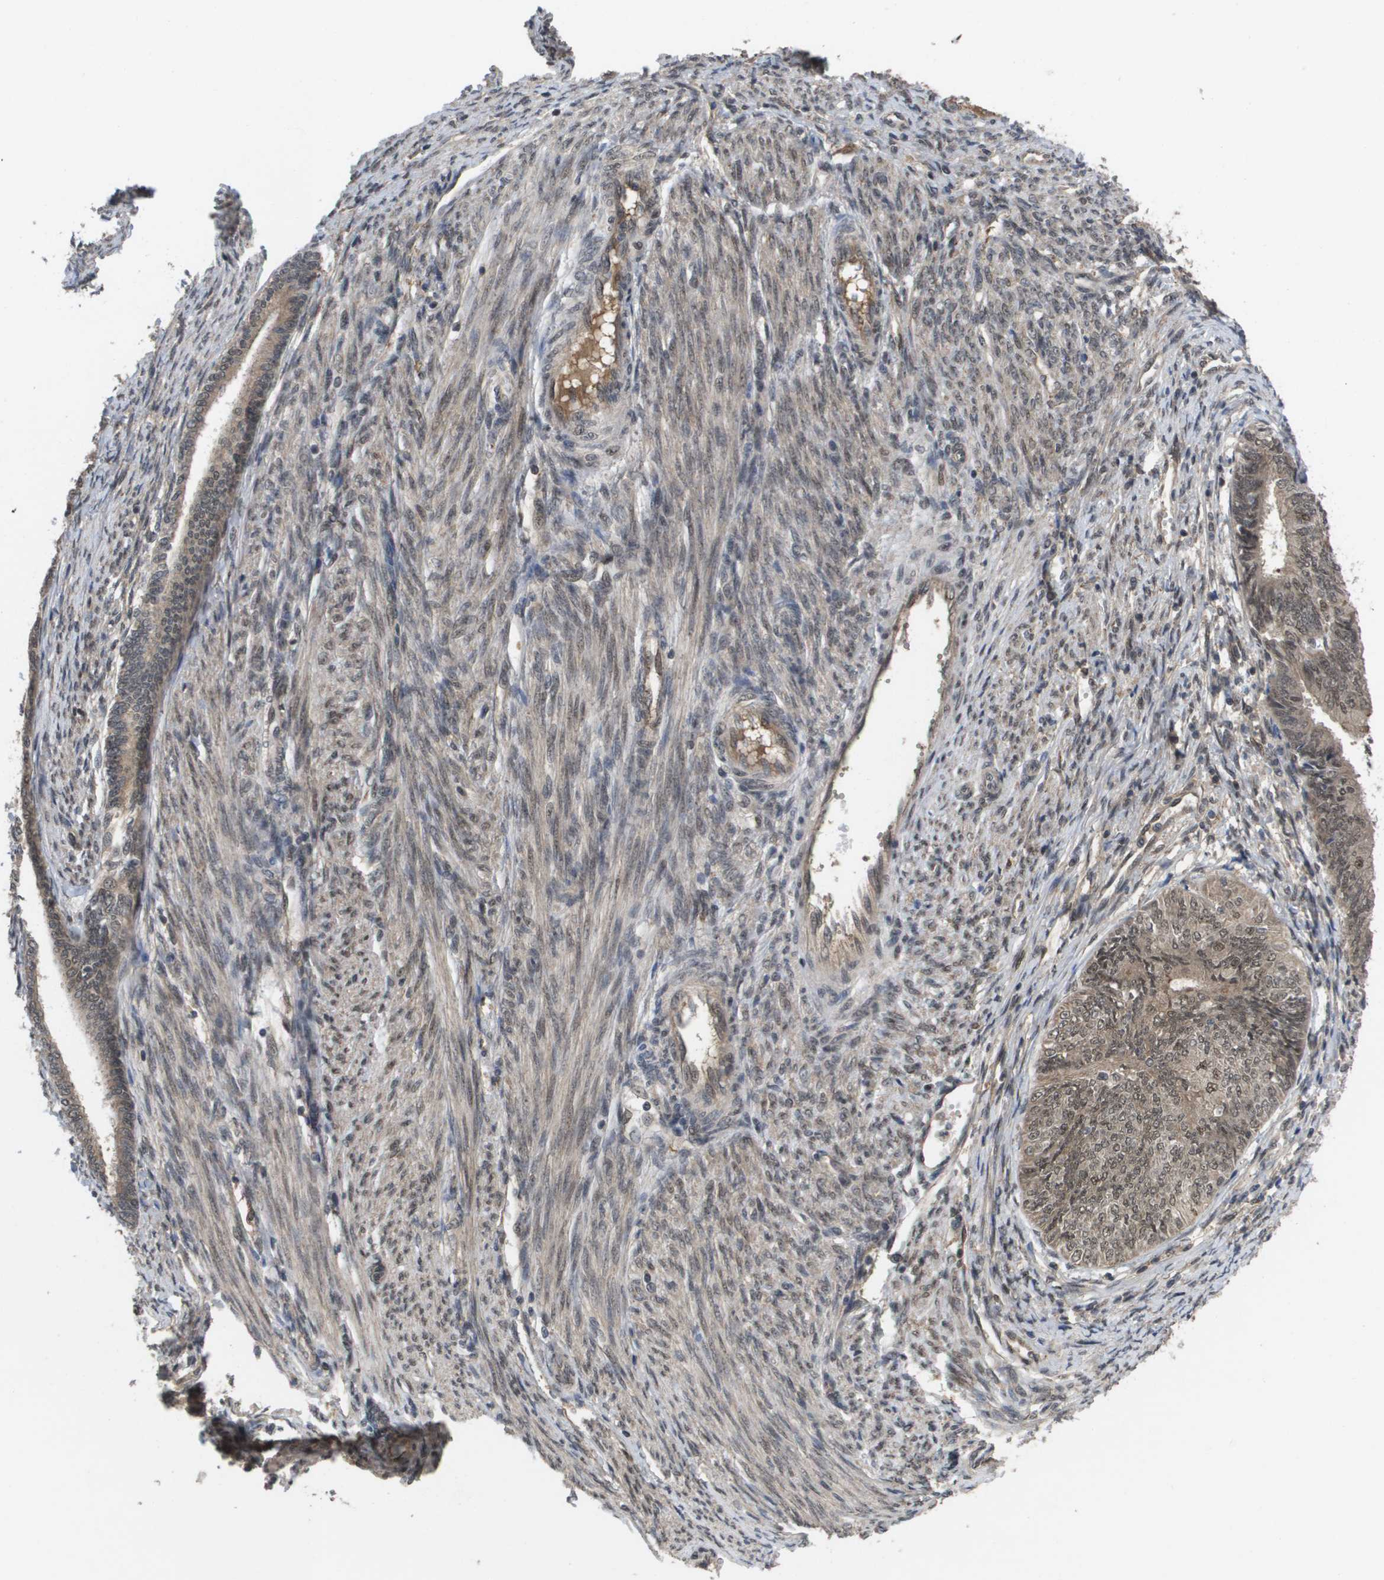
{"staining": {"intensity": "weak", "quantity": ">75%", "location": "cytoplasmic/membranous,nuclear"}, "tissue": "endometrial cancer", "cell_type": "Tumor cells", "image_type": "cancer", "snomed": [{"axis": "morphology", "description": "Adenocarcinoma, NOS"}, {"axis": "topography", "description": "Endometrium"}], "caption": "IHC of human adenocarcinoma (endometrial) reveals low levels of weak cytoplasmic/membranous and nuclear staining in about >75% of tumor cells.", "gene": "AMBRA1", "patient": {"sex": "female", "age": 58}}